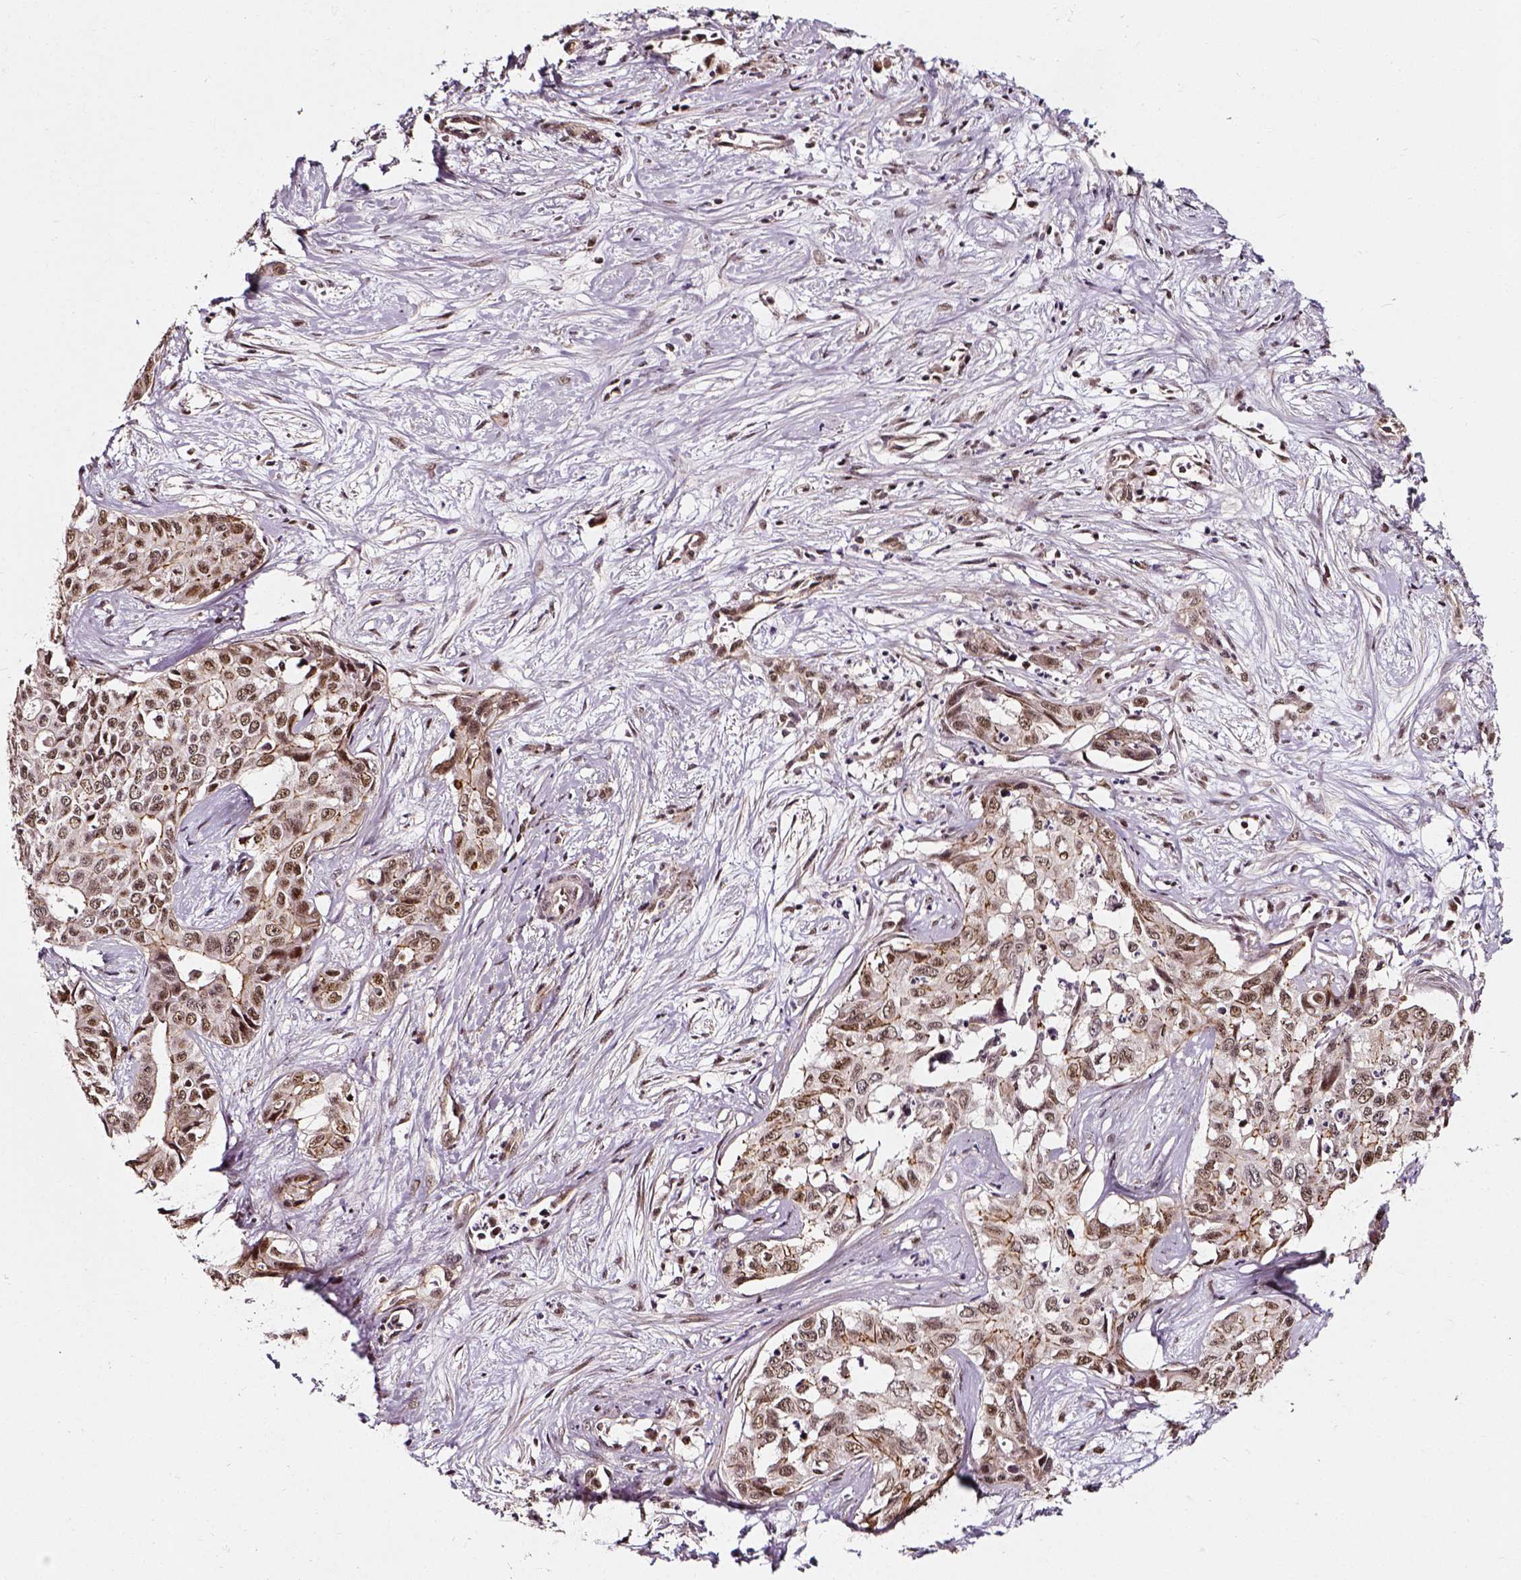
{"staining": {"intensity": "moderate", "quantity": ">75%", "location": "nuclear"}, "tissue": "liver cancer", "cell_type": "Tumor cells", "image_type": "cancer", "snomed": [{"axis": "morphology", "description": "Cholangiocarcinoma"}, {"axis": "topography", "description": "Liver"}], "caption": "Immunohistochemical staining of liver cholangiocarcinoma demonstrates medium levels of moderate nuclear protein positivity in approximately >75% of tumor cells. (brown staining indicates protein expression, while blue staining denotes nuclei).", "gene": "NACC1", "patient": {"sex": "female", "age": 65}}